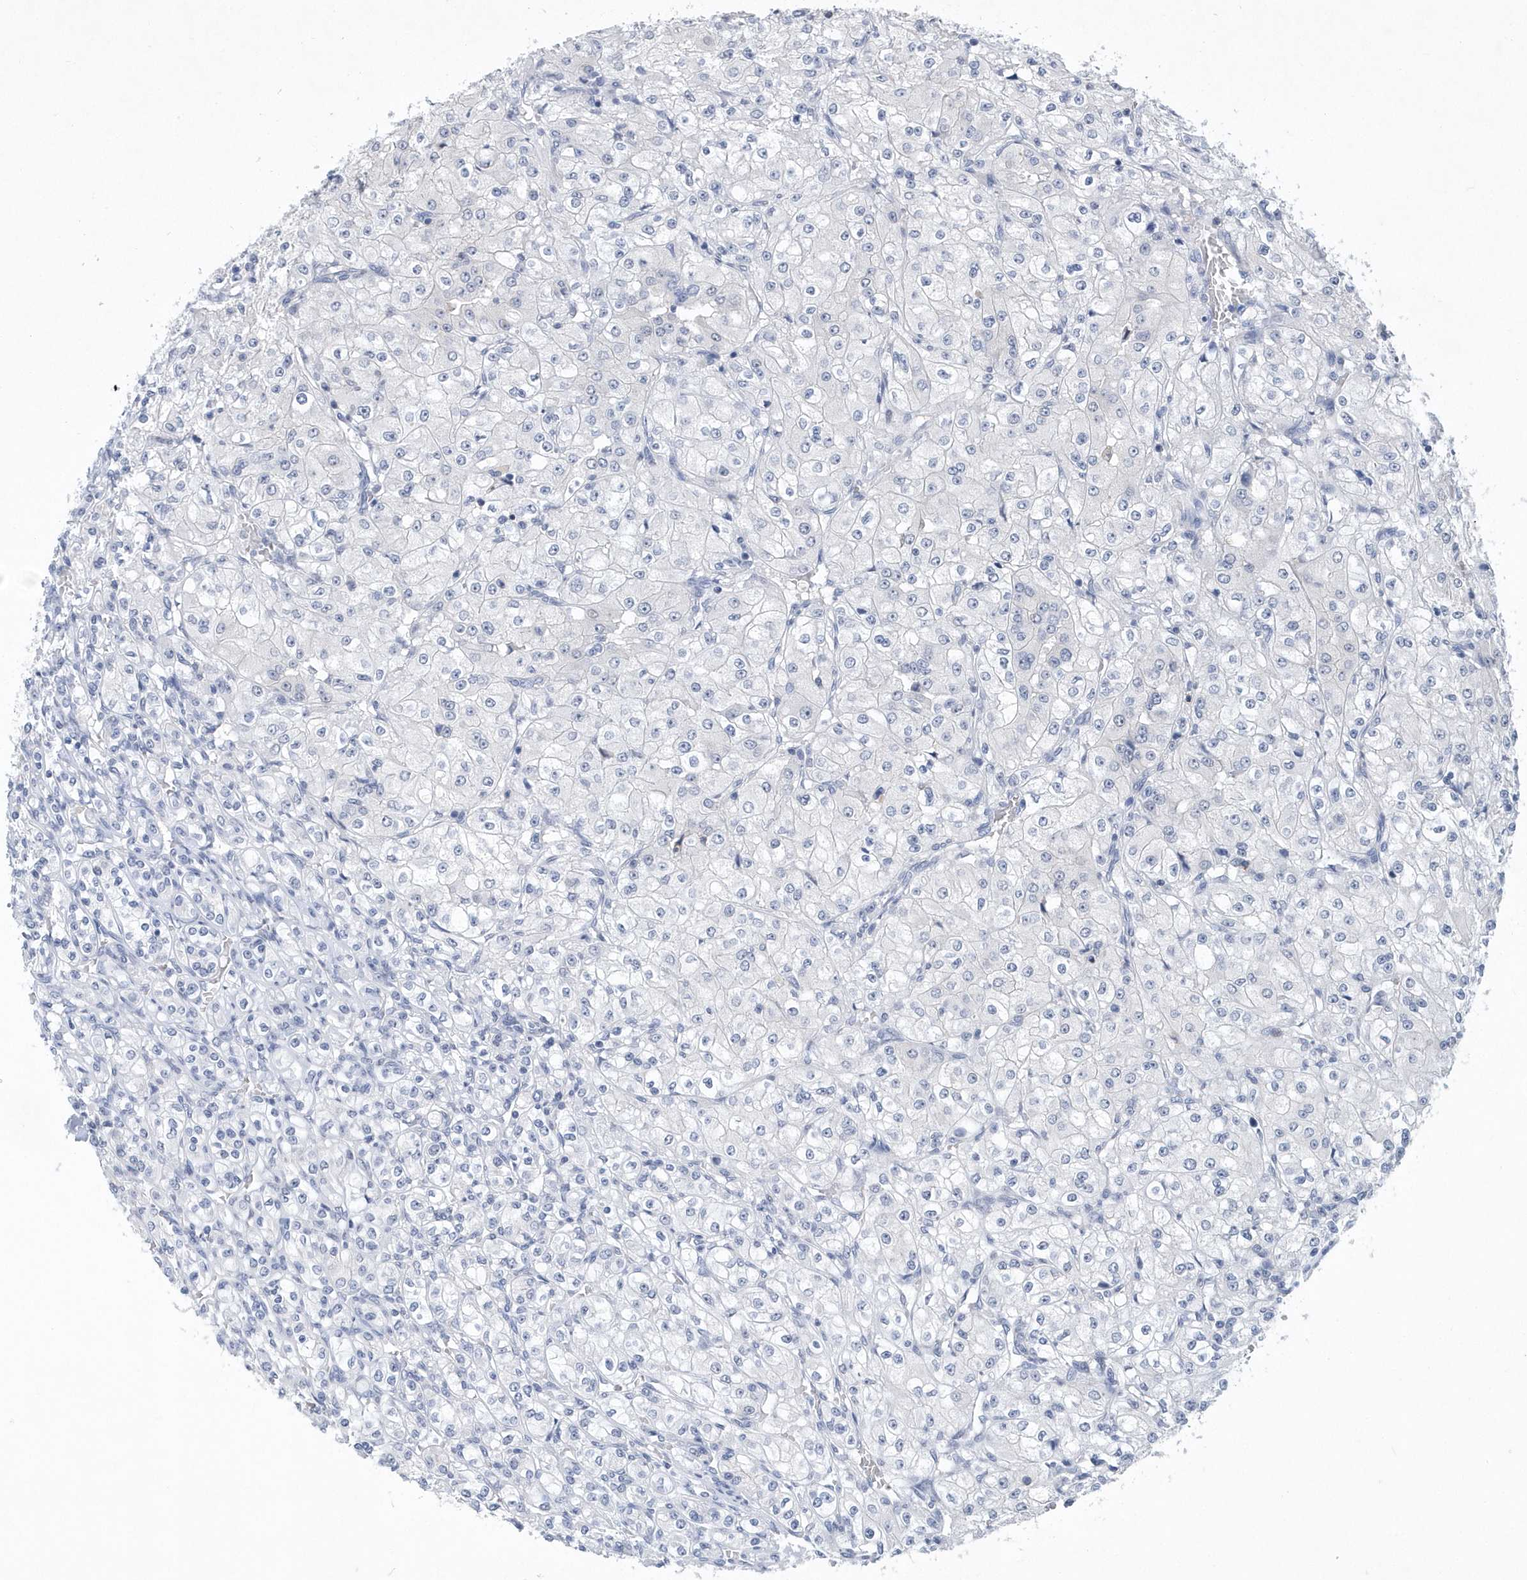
{"staining": {"intensity": "negative", "quantity": "none", "location": "none"}, "tissue": "renal cancer", "cell_type": "Tumor cells", "image_type": "cancer", "snomed": [{"axis": "morphology", "description": "Adenocarcinoma, NOS"}, {"axis": "topography", "description": "Kidney"}], "caption": "This is a image of immunohistochemistry (IHC) staining of adenocarcinoma (renal), which shows no staining in tumor cells. (Immunohistochemistry, brightfield microscopy, high magnification).", "gene": "SRGAP3", "patient": {"sex": "male", "age": 77}}